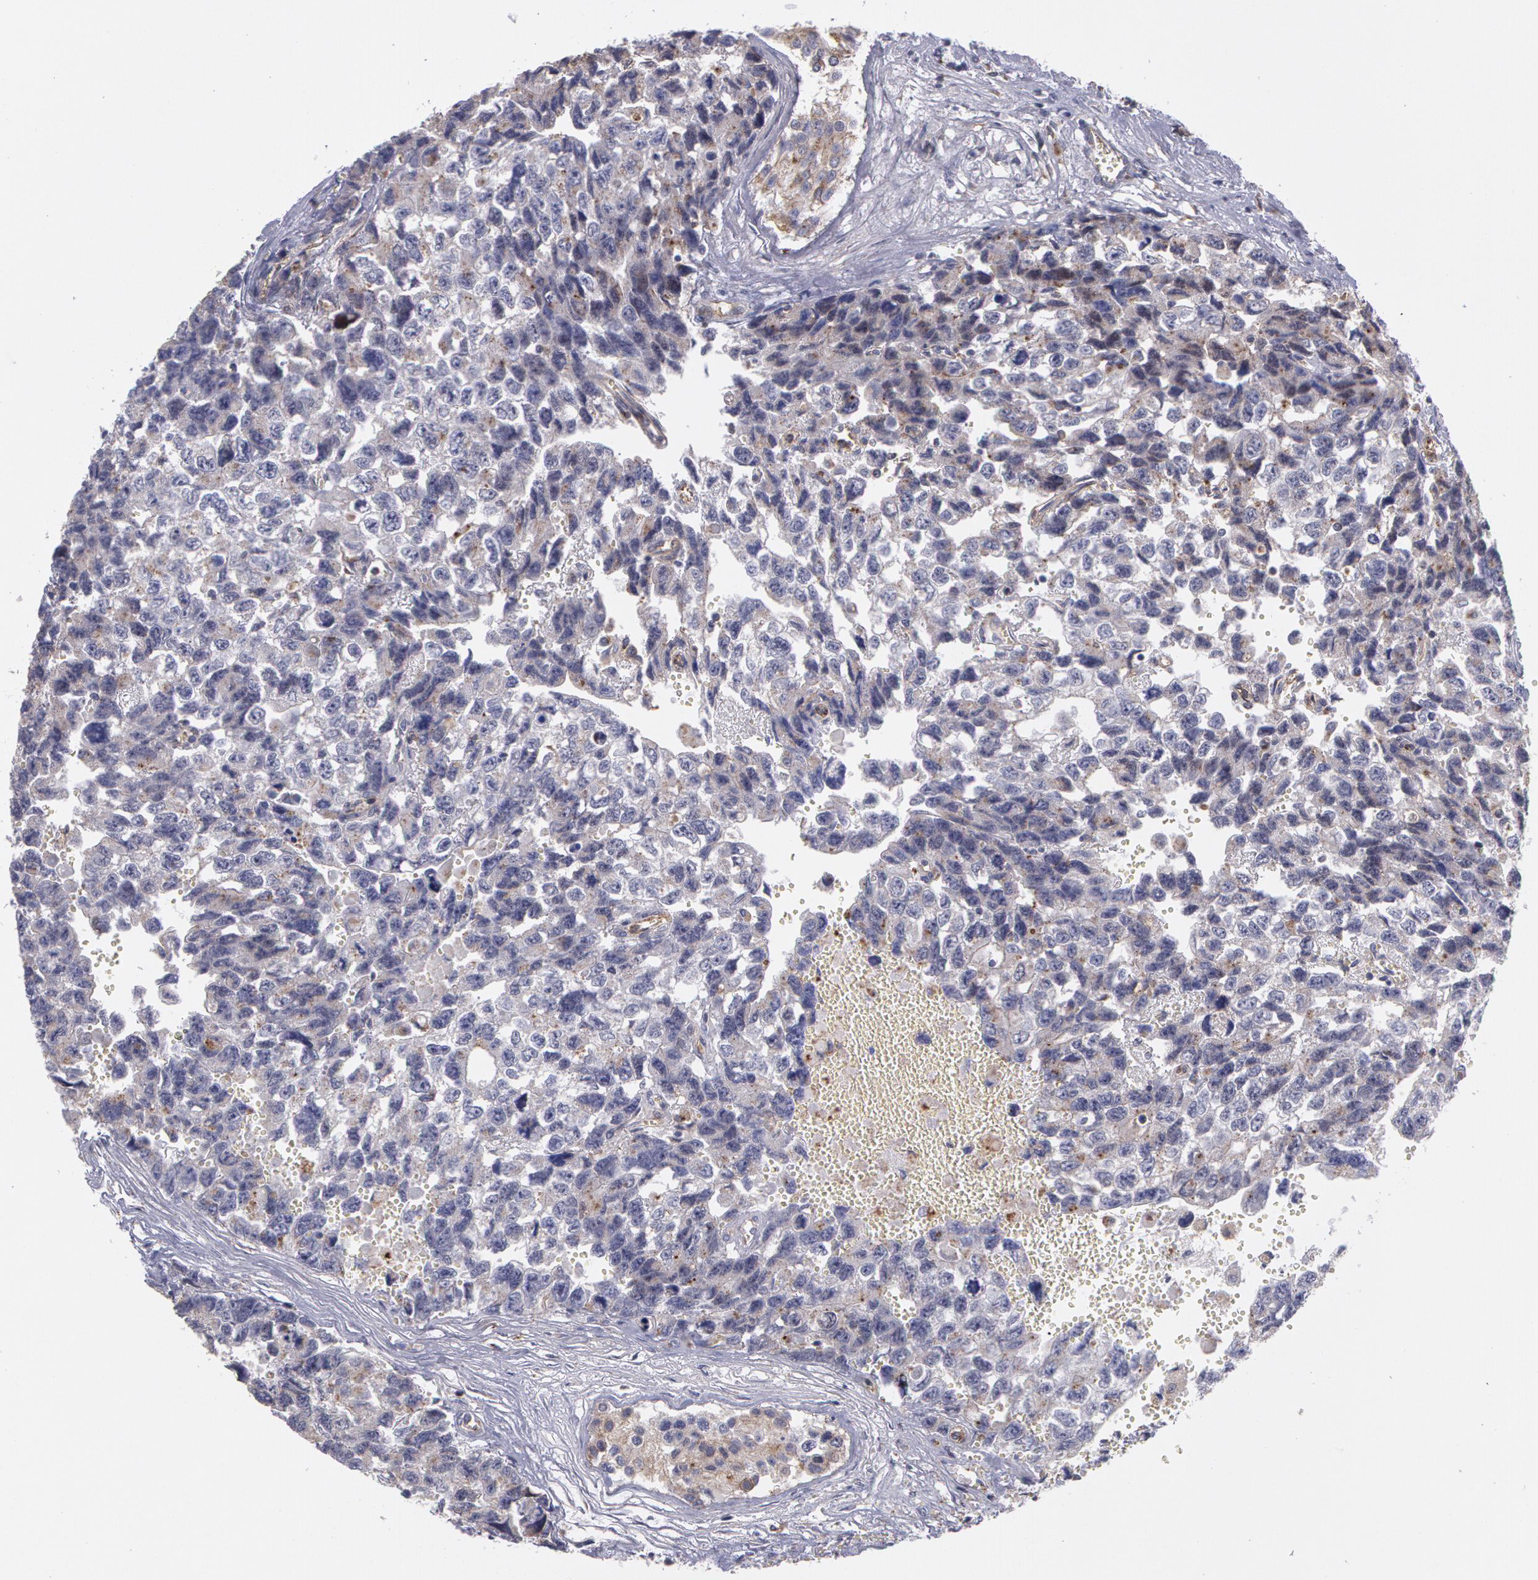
{"staining": {"intensity": "moderate", "quantity": "25%-75%", "location": "cytoplasmic/membranous"}, "tissue": "testis cancer", "cell_type": "Tumor cells", "image_type": "cancer", "snomed": [{"axis": "morphology", "description": "Carcinoma, Embryonal, NOS"}, {"axis": "topography", "description": "Testis"}], "caption": "Immunohistochemical staining of testis embryonal carcinoma reveals medium levels of moderate cytoplasmic/membranous staining in approximately 25%-75% of tumor cells. (DAB (3,3'-diaminobenzidine) IHC, brown staining for protein, blue staining for nuclei).", "gene": "FLOT2", "patient": {"sex": "male", "age": 31}}